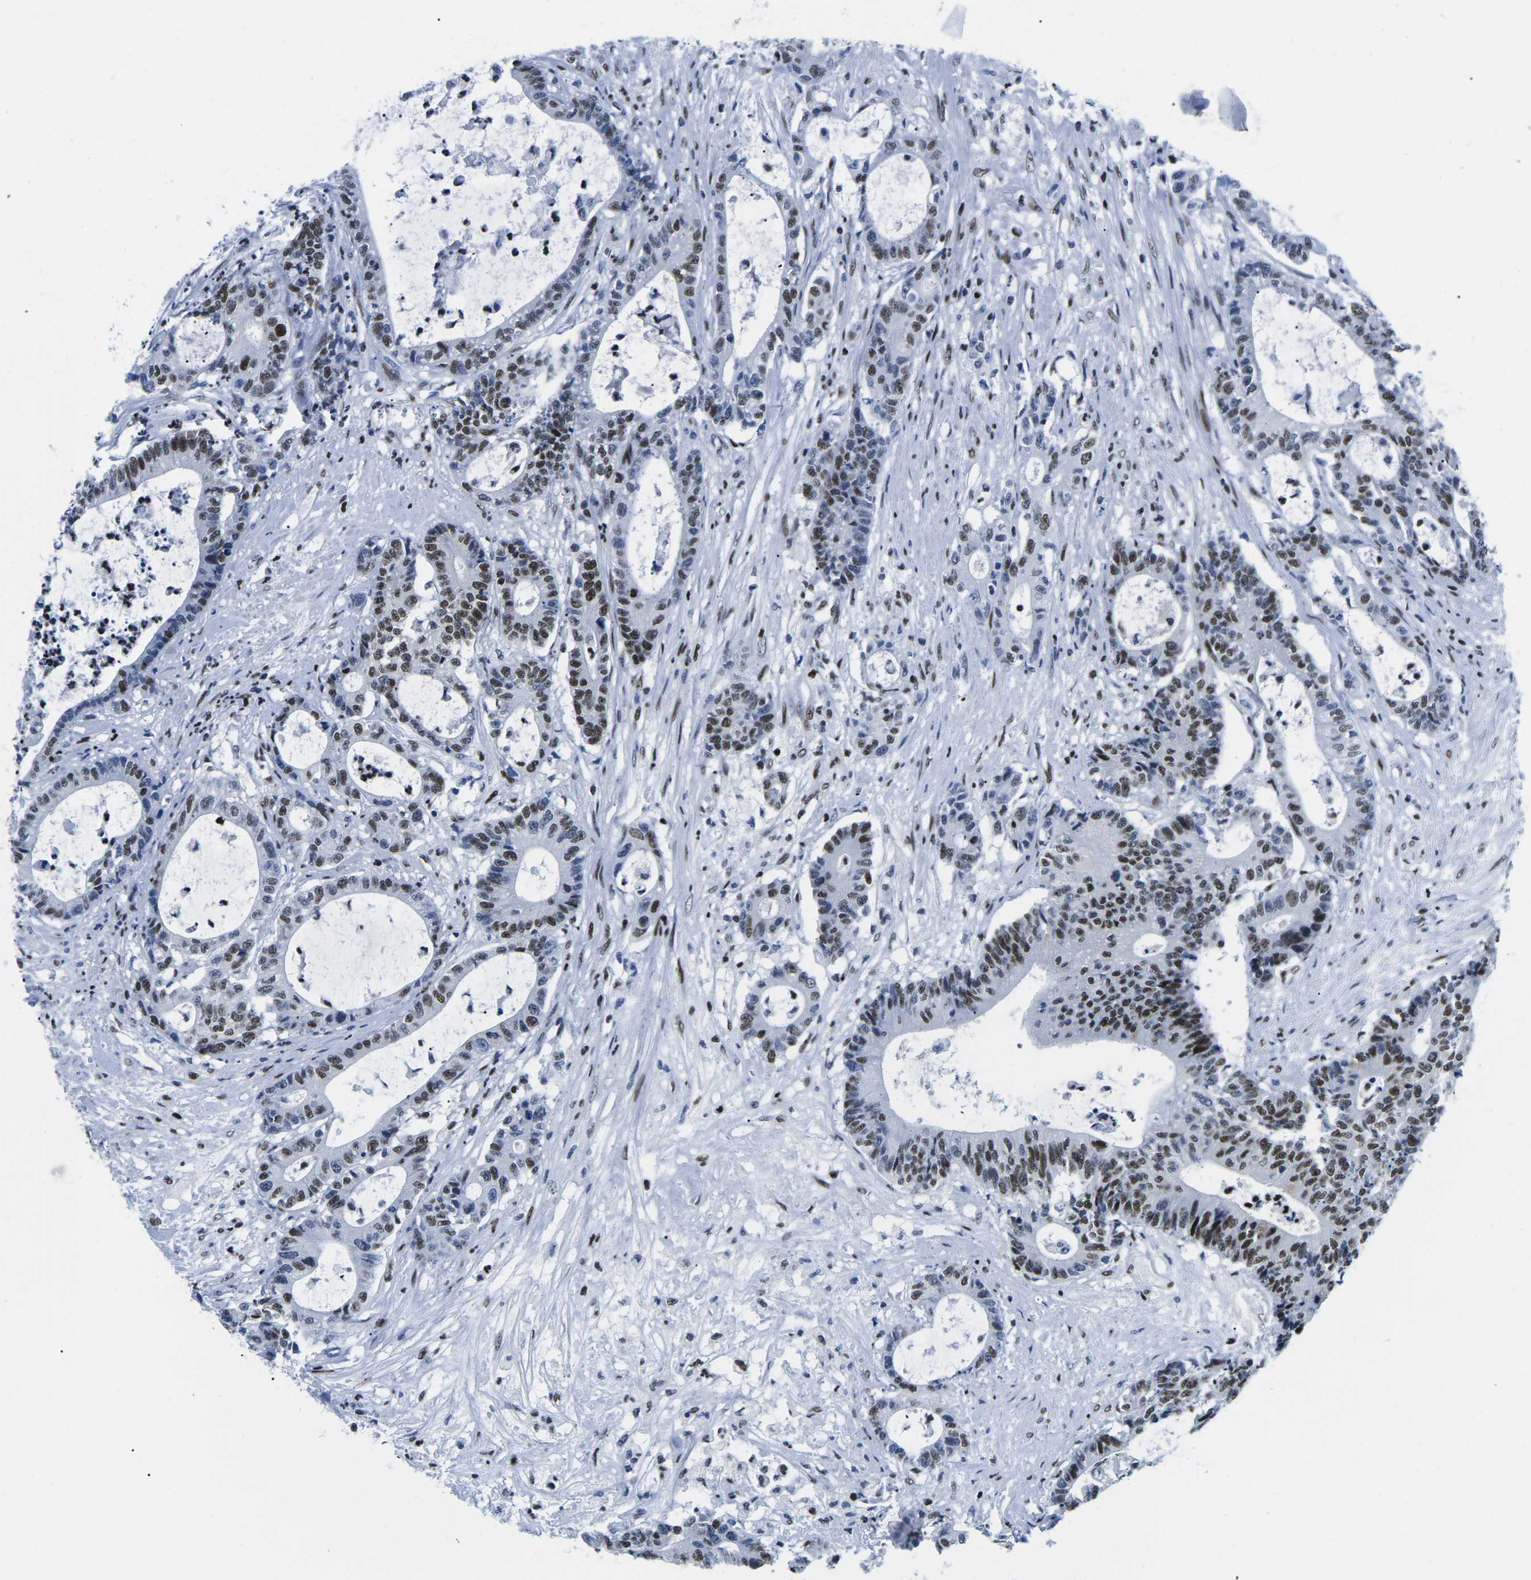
{"staining": {"intensity": "moderate", "quantity": ">75%", "location": "nuclear"}, "tissue": "colorectal cancer", "cell_type": "Tumor cells", "image_type": "cancer", "snomed": [{"axis": "morphology", "description": "Adenocarcinoma, NOS"}, {"axis": "topography", "description": "Colon"}], "caption": "DAB (3,3'-diaminobenzidine) immunohistochemical staining of adenocarcinoma (colorectal) reveals moderate nuclear protein expression in approximately >75% of tumor cells. (DAB IHC, brown staining for protein, blue staining for nuclei).", "gene": "ATF1", "patient": {"sex": "female", "age": 84}}